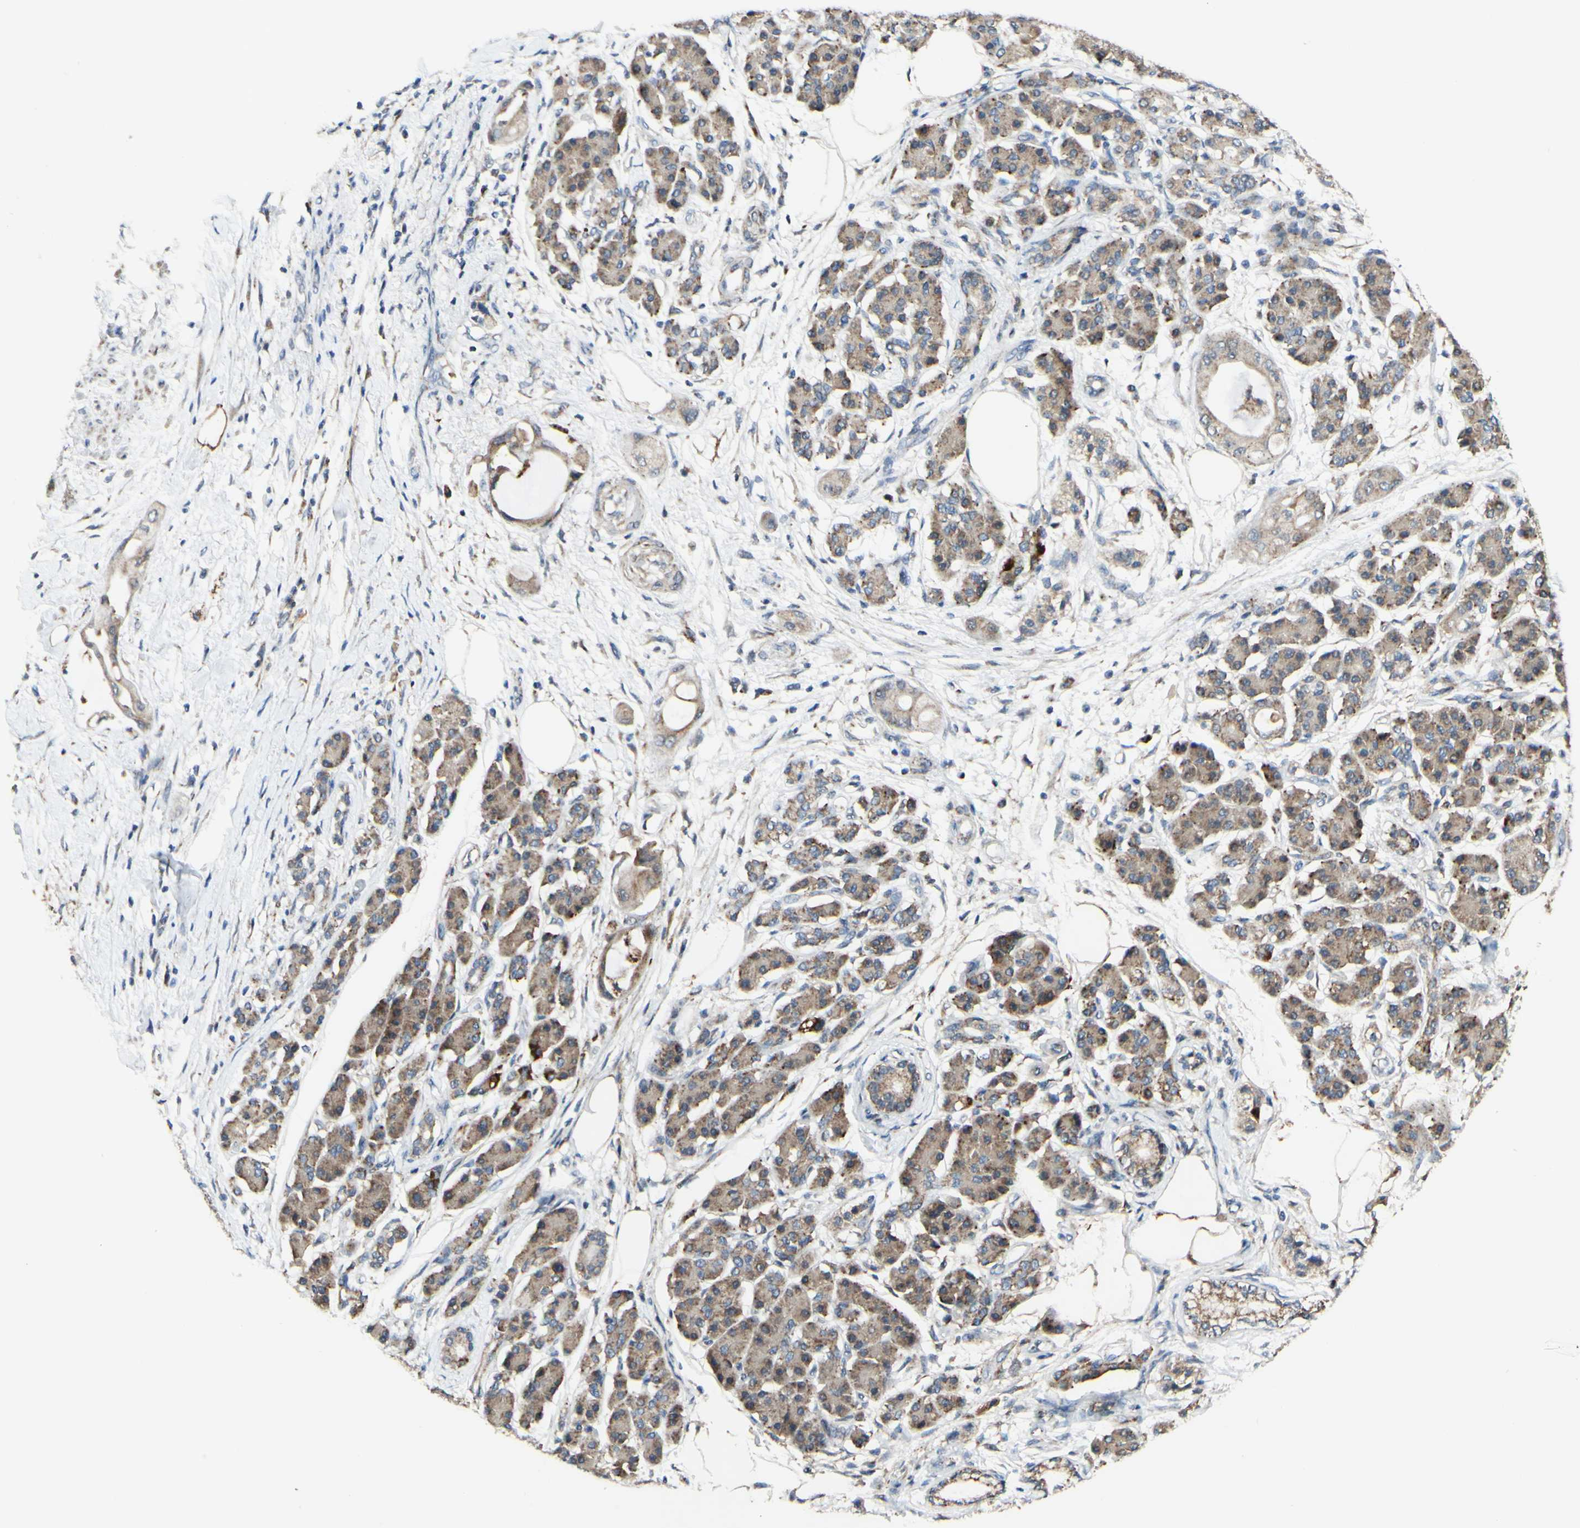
{"staining": {"intensity": "weak", "quantity": ">75%", "location": "cytoplasmic/membranous"}, "tissue": "pancreatic cancer", "cell_type": "Tumor cells", "image_type": "cancer", "snomed": [{"axis": "morphology", "description": "Adenocarcinoma, NOS"}, {"axis": "morphology", "description": "Adenocarcinoma, metastatic, NOS"}, {"axis": "topography", "description": "Lymph node"}, {"axis": "topography", "description": "Pancreas"}, {"axis": "topography", "description": "Duodenum"}], "caption": "Approximately >75% of tumor cells in pancreatic cancer exhibit weak cytoplasmic/membranous protein staining as visualized by brown immunohistochemical staining.", "gene": "DHRS3", "patient": {"sex": "female", "age": 64}}